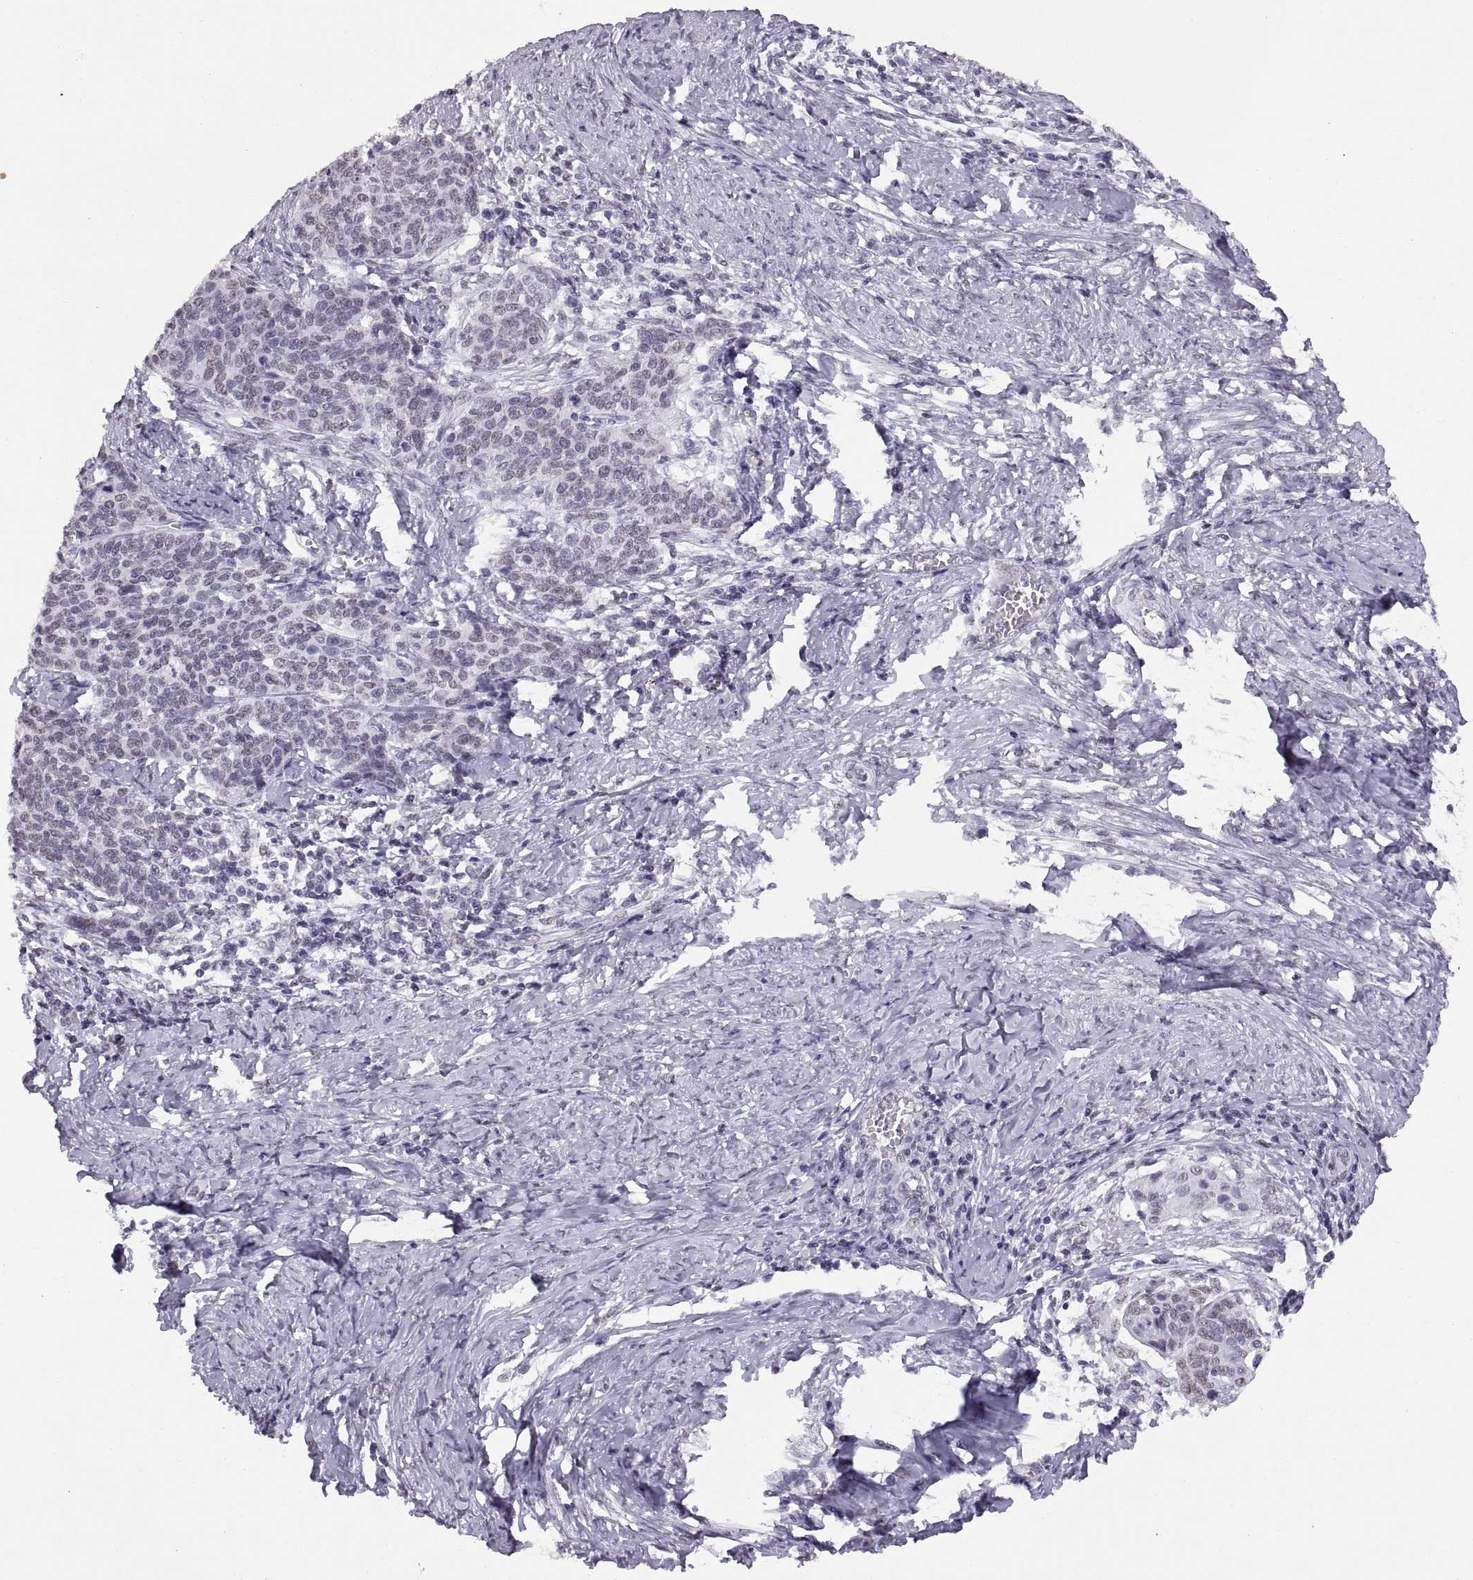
{"staining": {"intensity": "negative", "quantity": "none", "location": "none"}, "tissue": "cervical cancer", "cell_type": "Tumor cells", "image_type": "cancer", "snomed": [{"axis": "morphology", "description": "Squamous cell carcinoma, NOS"}, {"axis": "topography", "description": "Cervix"}], "caption": "This image is of squamous cell carcinoma (cervical) stained with immunohistochemistry to label a protein in brown with the nuclei are counter-stained blue. There is no staining in tumor cells.", "gene": "CARTPT", "patient": {"sex": "female", "age": 39}}